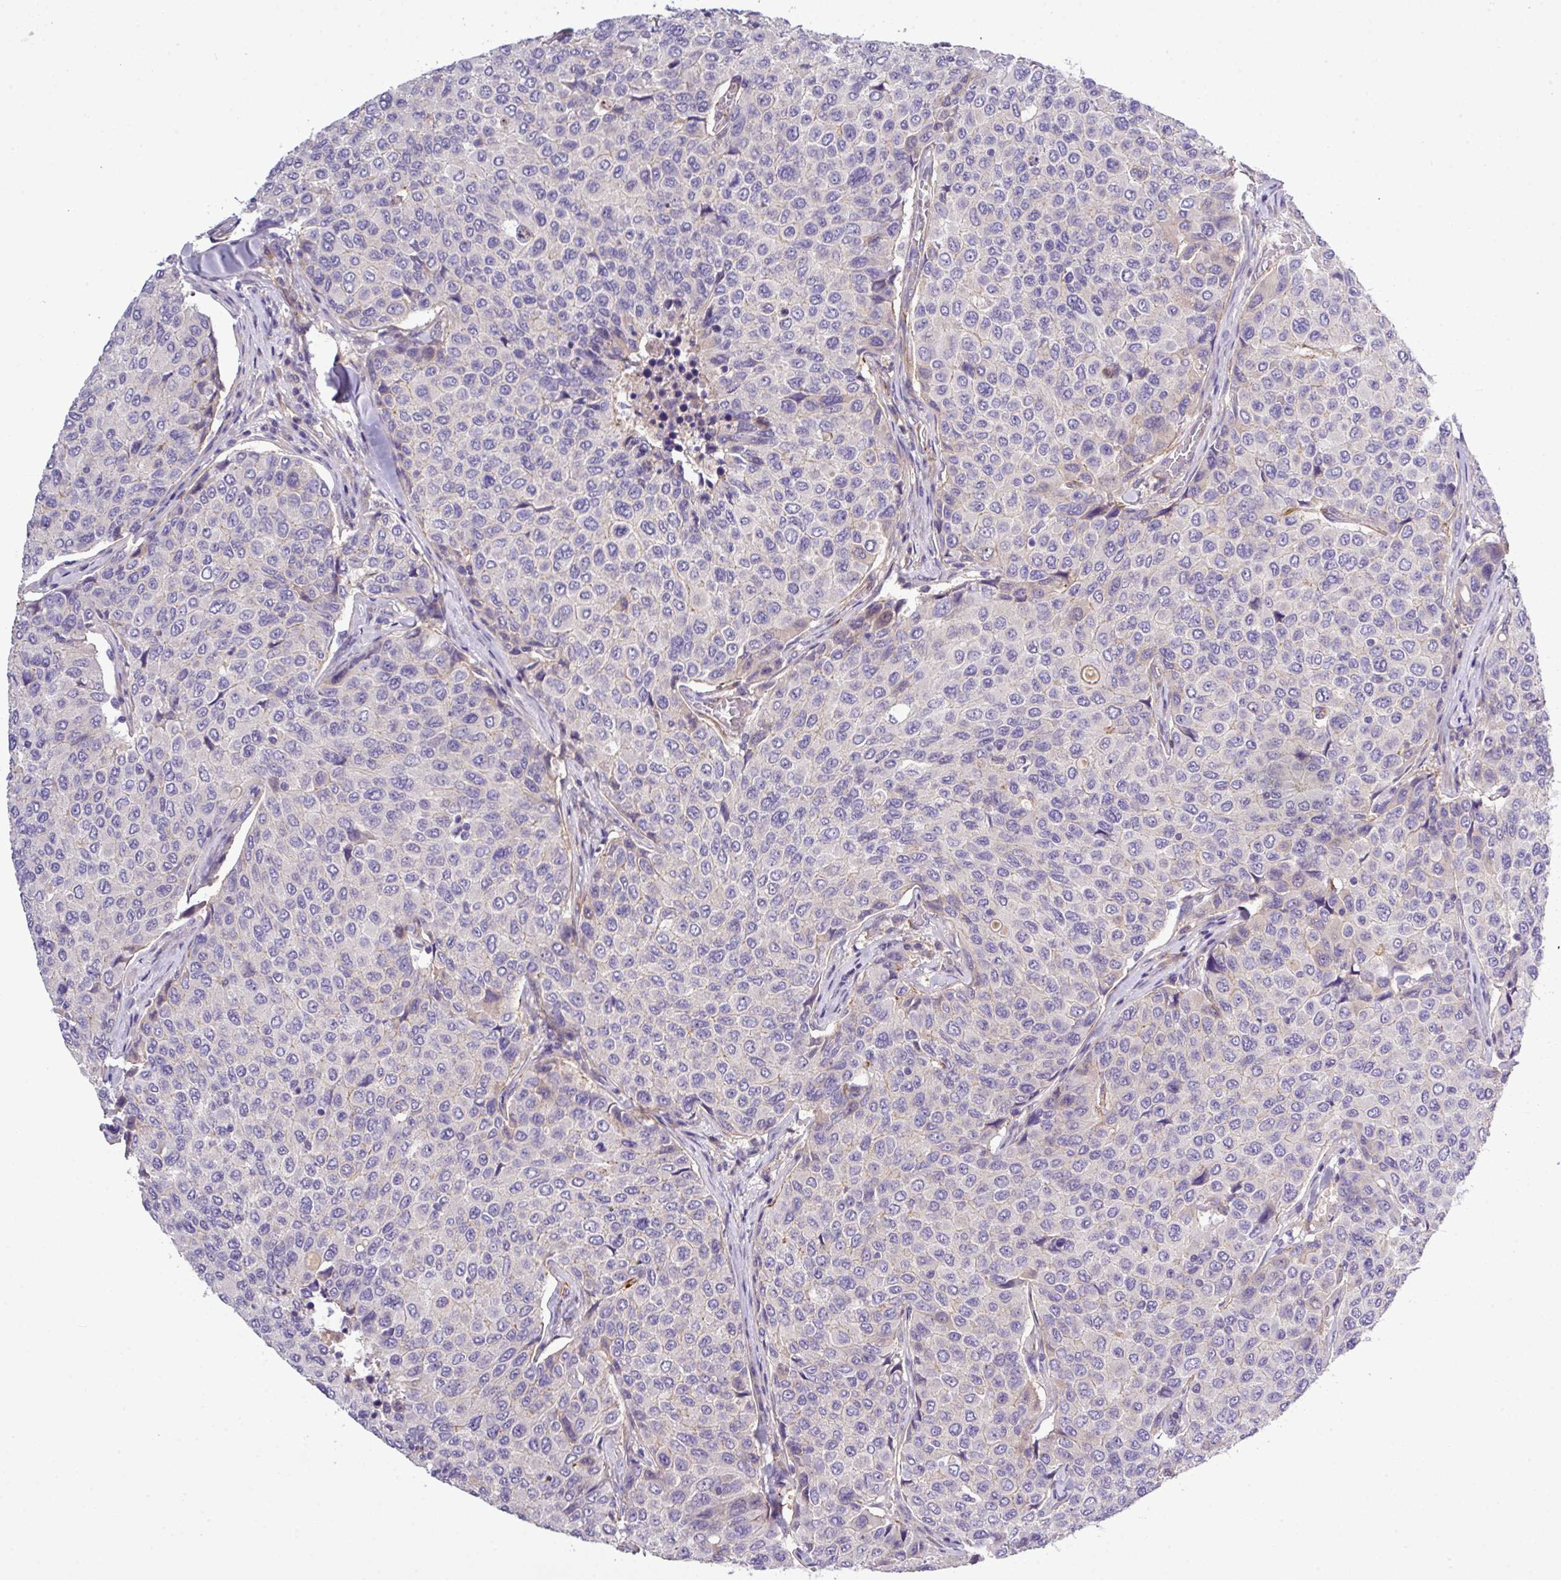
{"staining": {"intensity": "negative", "quantity": "none", "location": "none"}, "tissue": "breast cancer", "cell_type": "Tumor cells", "image_type": "cancer", "snomed": [{"axis": "morphology", "description": "Duct carcinoma"}, {"axis": "topography", "description": "Breast"}], "caption": "Tumor cells show no significant protein positivity in invasive ductal carcinoma (breast).", "gene": "PARD6A", "patient": {"sex": "female", "age": 55}}